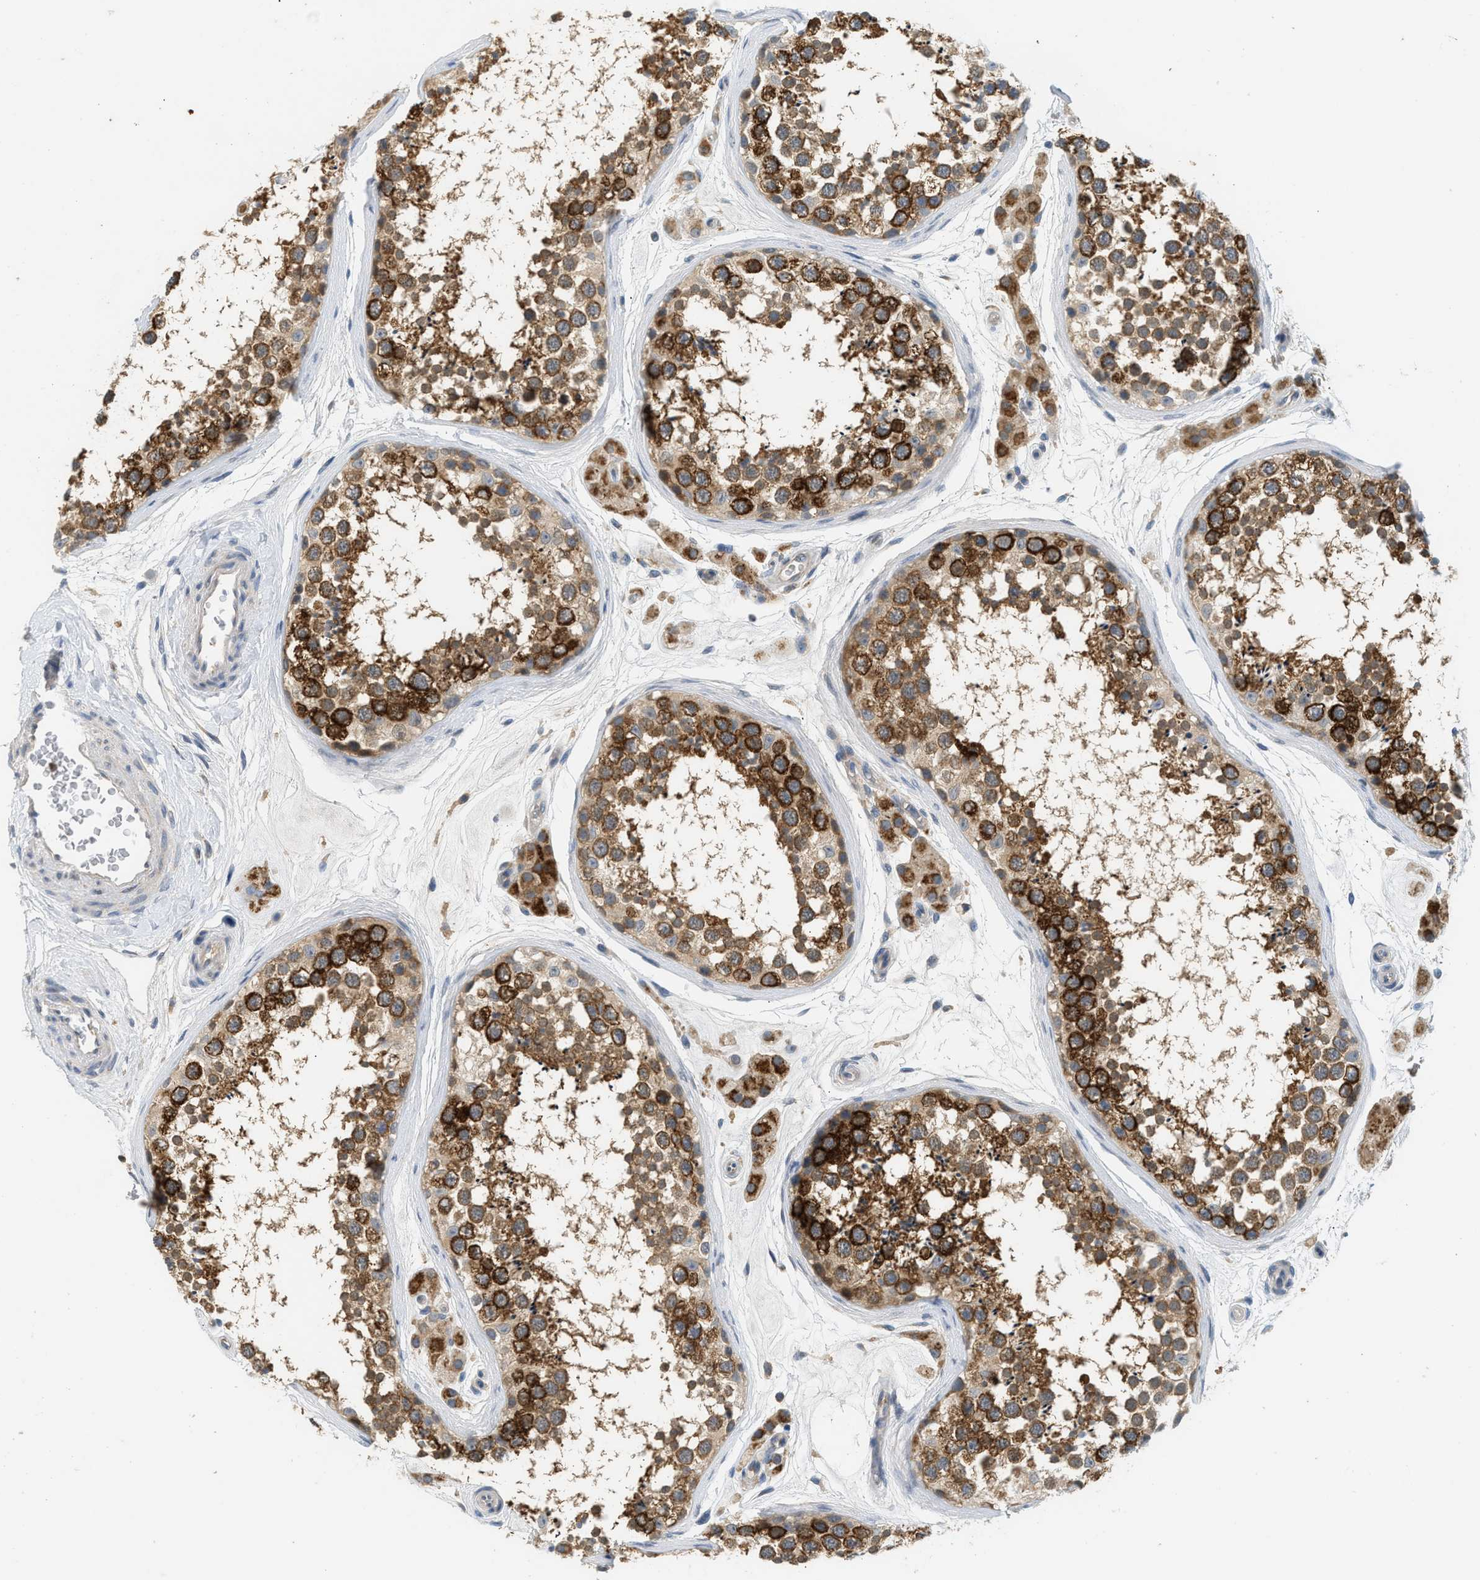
{"staining": {"intensity": "strong", "quantity": ">75%", "location": "cytoplasmic/membranous"}, "tissue": "testis", "cell_type": "Cells in seminiferous ducts", "image_type": "normal", "snomed": [{"axis": "morphology", "description": "Normal tissue, NOS"}, {"axis": "topography", "description": "Testis"}], "caption": "Protein staining of normal testis displays strong cytoplasmic/membranous expression in approximately >75% of cells in seminiferous ducts.", "gene": "RHBDF2", "patient": {"sex": "male", "age": 56}}